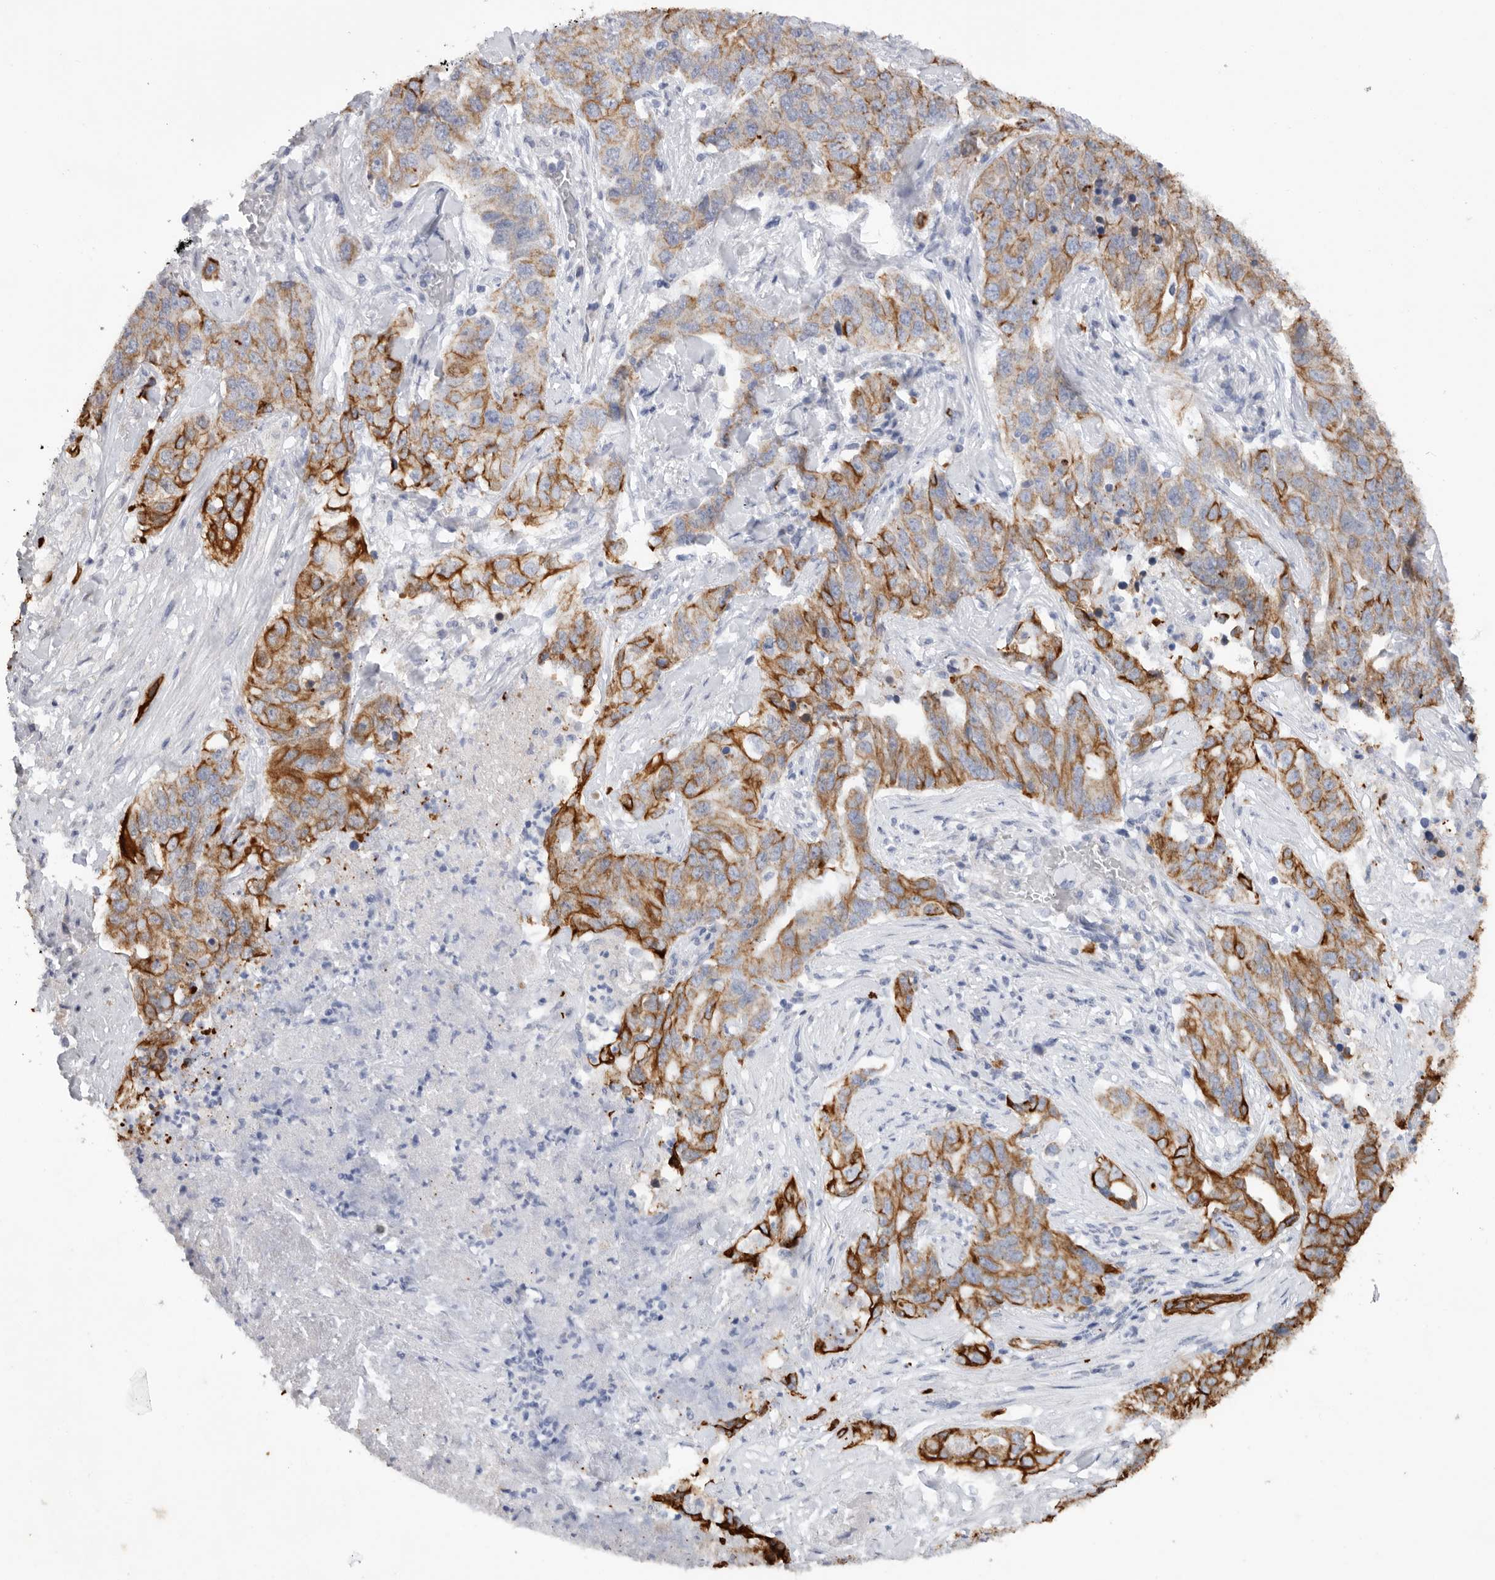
{"staining": {"intensity": "strong", "quantity": "25%-75%", "location": "cytoplasmic/membranous"}, "tissue": "lung cancer", "cell_type": "Tumor cells", "image_type": "cancer", "snomed": [{"axis": "morphology", "description": "Adenocarcinoma, NOS"}, {"axis": "topography", "description": "Lung"}], "caption": "The histopathology image demonstrates staining of lung adenocarcinoma, revealing strong cytoplasmic/membranous protein expression (brown color) within tumor cells.", "gene": "MTFR1L", "patient": {"sex": "female", "age": 51}}